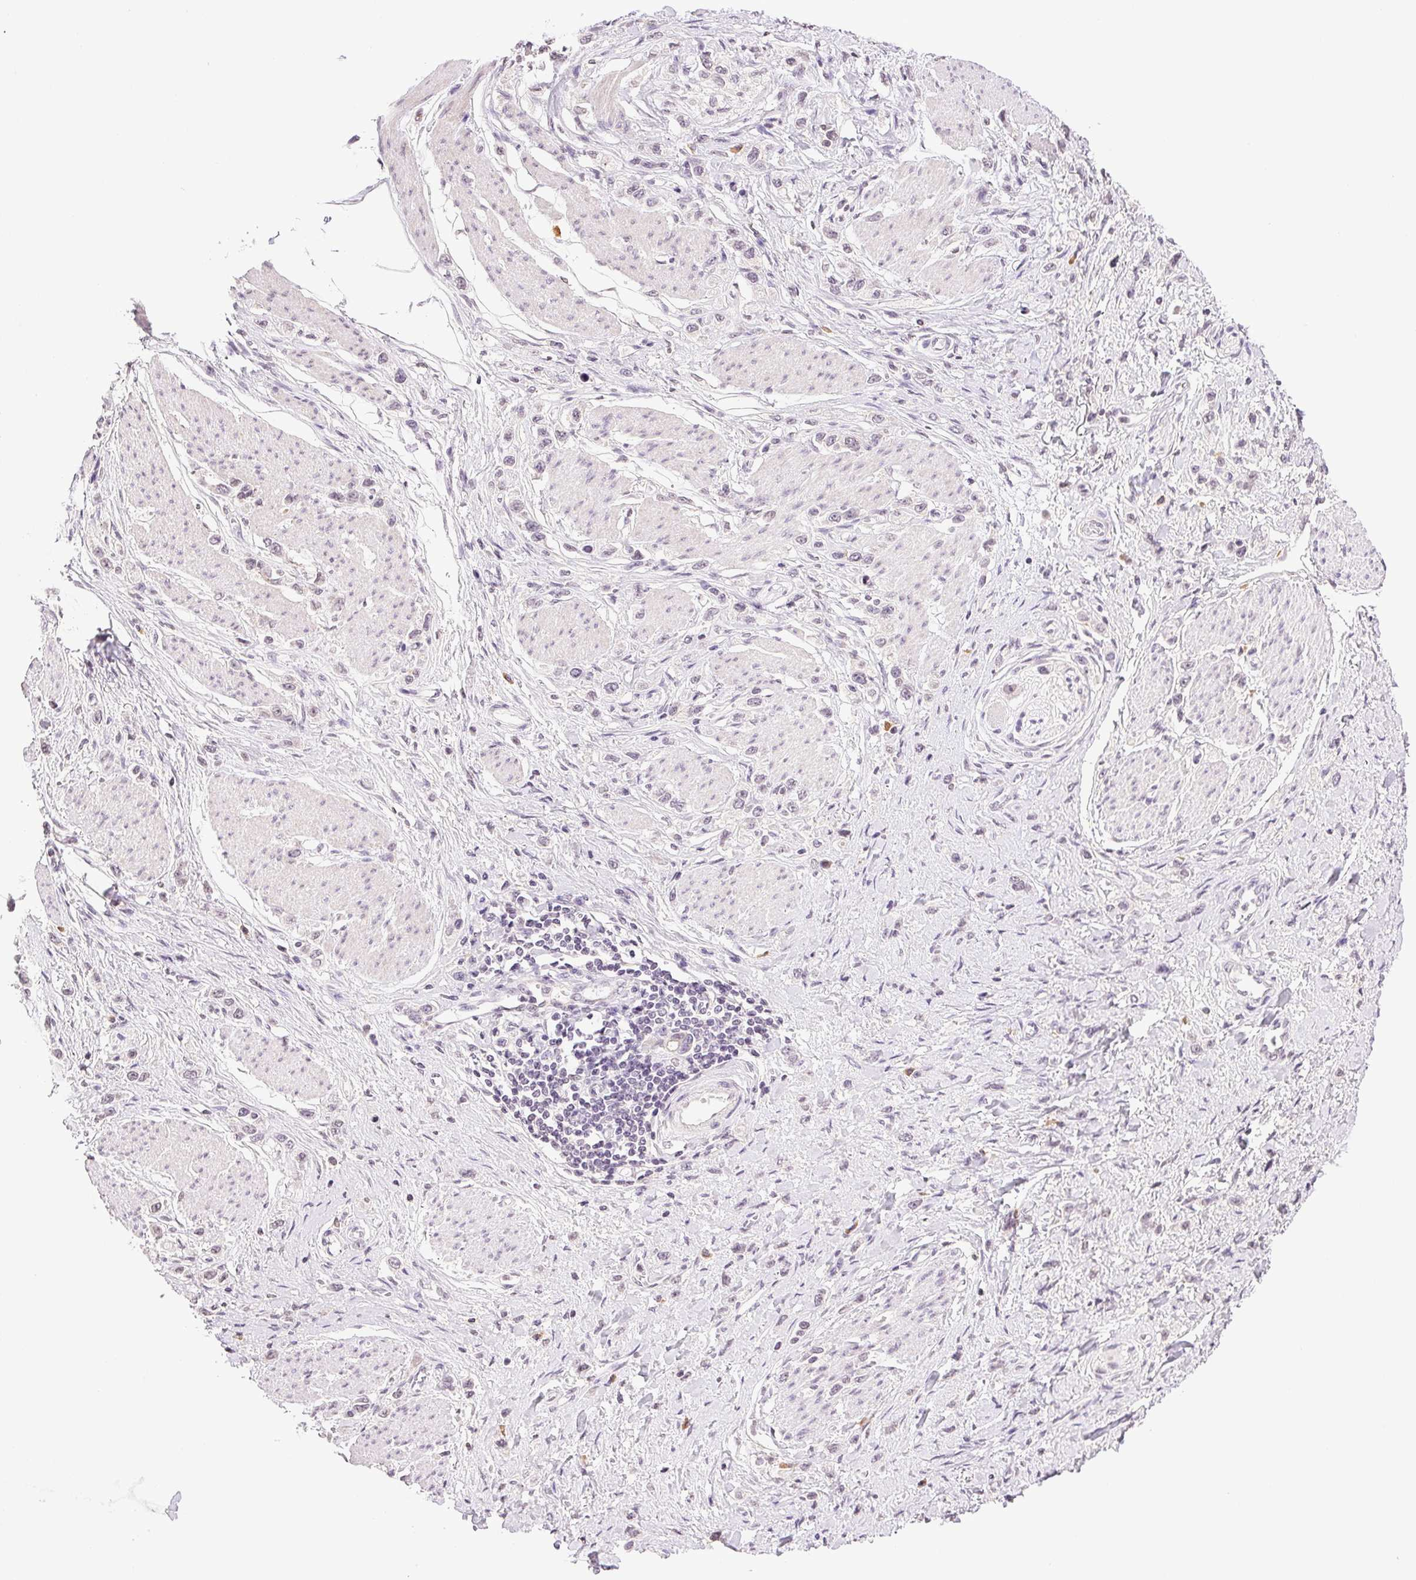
{"staining": {"intensity": "negative", "quantity": "none", "location": "none"}, "tissue": "stomach cancer", "cell_type": "Tumor cells", "image_type": "cancer", "snomed": [{"axis": "morphology", "description": "Adenocarcinoma, NOS"}, {"axis": "topography", "description": "Stomach"}], "caption": "Immunohistochemistry of human stomach cancer (adenocarcinoma) demonstrates no staining in tumor cells. Brightfield microscopy of IHC stained with DAB (3,3'-diaminobenzidine) (brown) and hematoxylin (blue), captured at high magnification.", "gene": "TNNT3", "patient": {"sex": "female", "age": 65}}